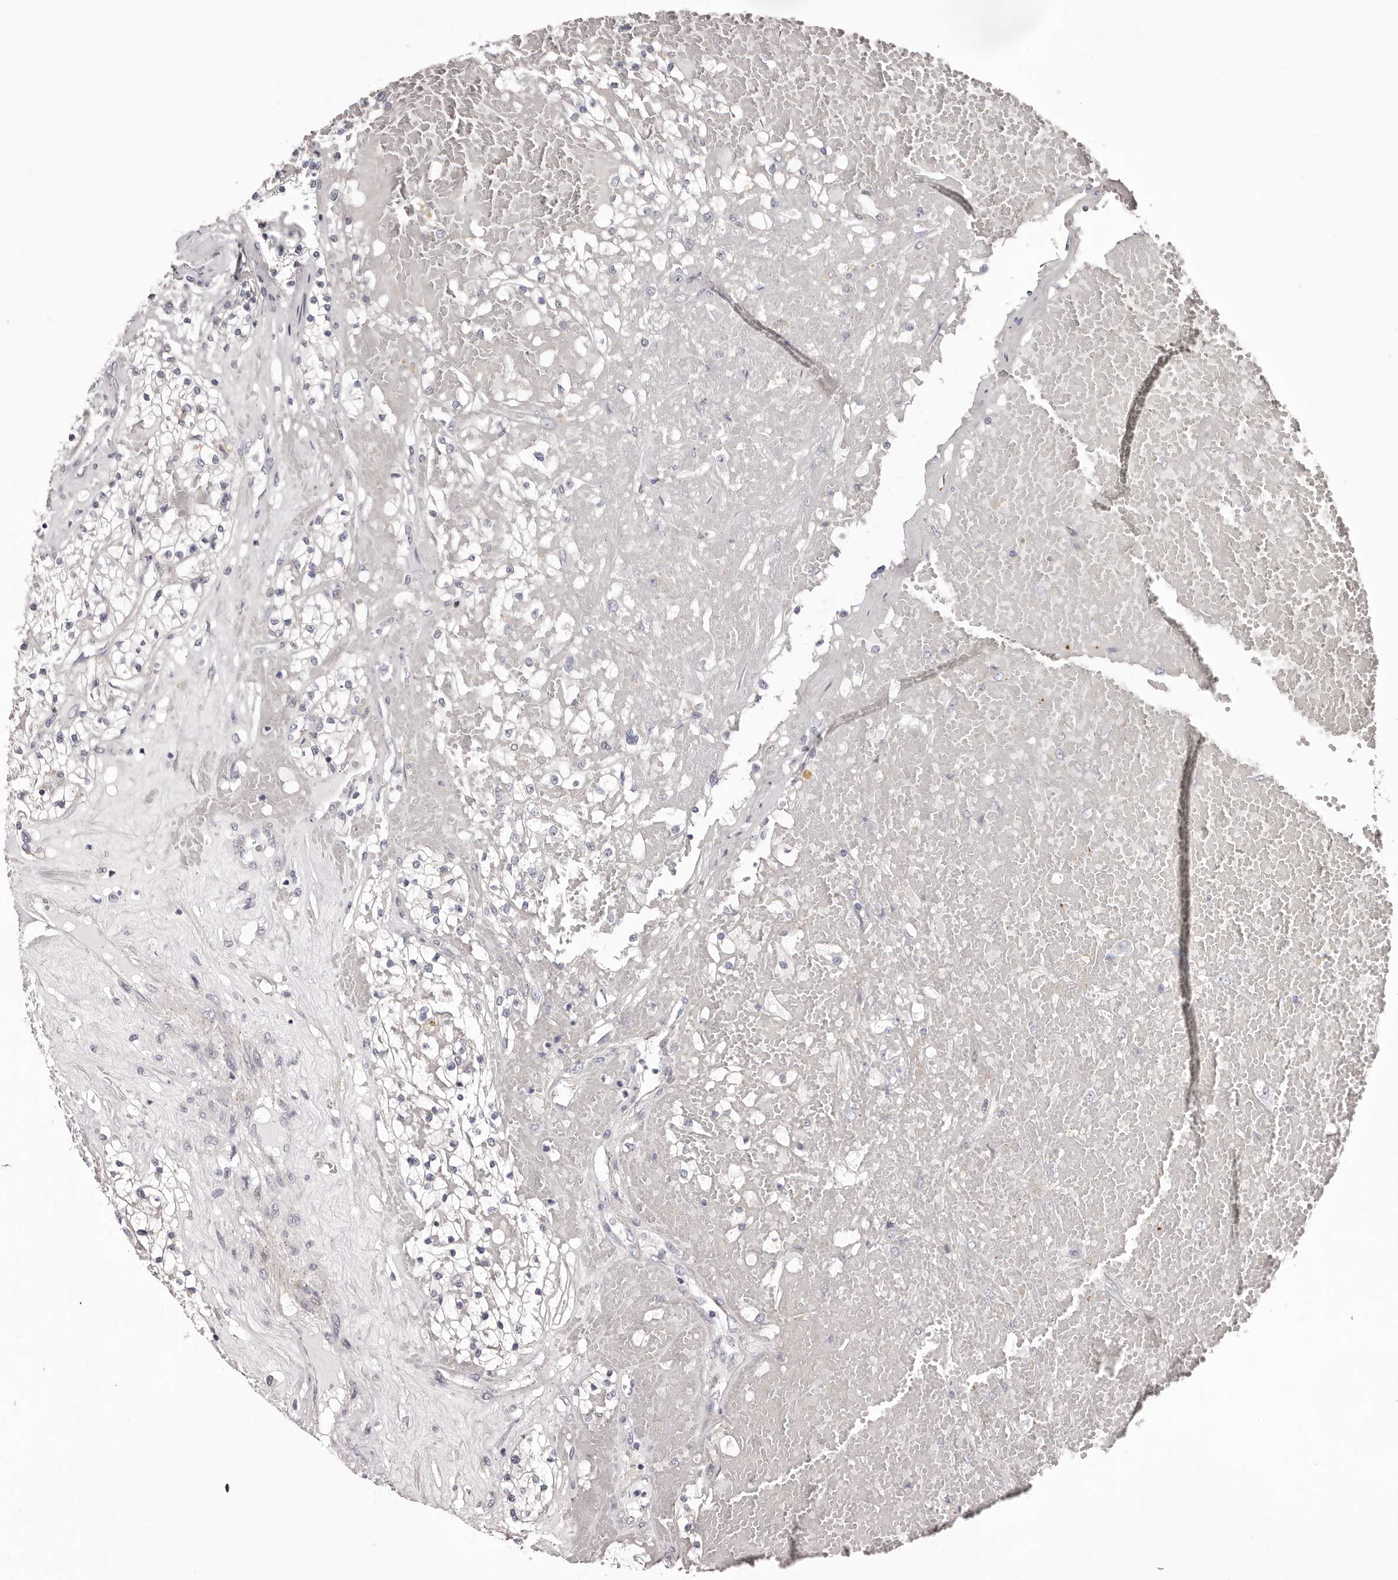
{"staining": {"intensity": "negative", "quantity": "none", "location": "none"}, "tissue": "renal cancer", "cell_type": "Tumor cells", "image_type": "cancer", "snomed": [{"axis": "morphology", "description": "Normal tissue, NOS"}, {"axis": "morphology", "description": "Adenocarcinoma, NOS"}, {"axis": "topography", "description": "Kidney"}], "caption": "The micrograph shows no staining of tumor cells in adenocarcinoma (renal).", "gene": "PEG10", "patient": {"sex": "male", "age": 68}}